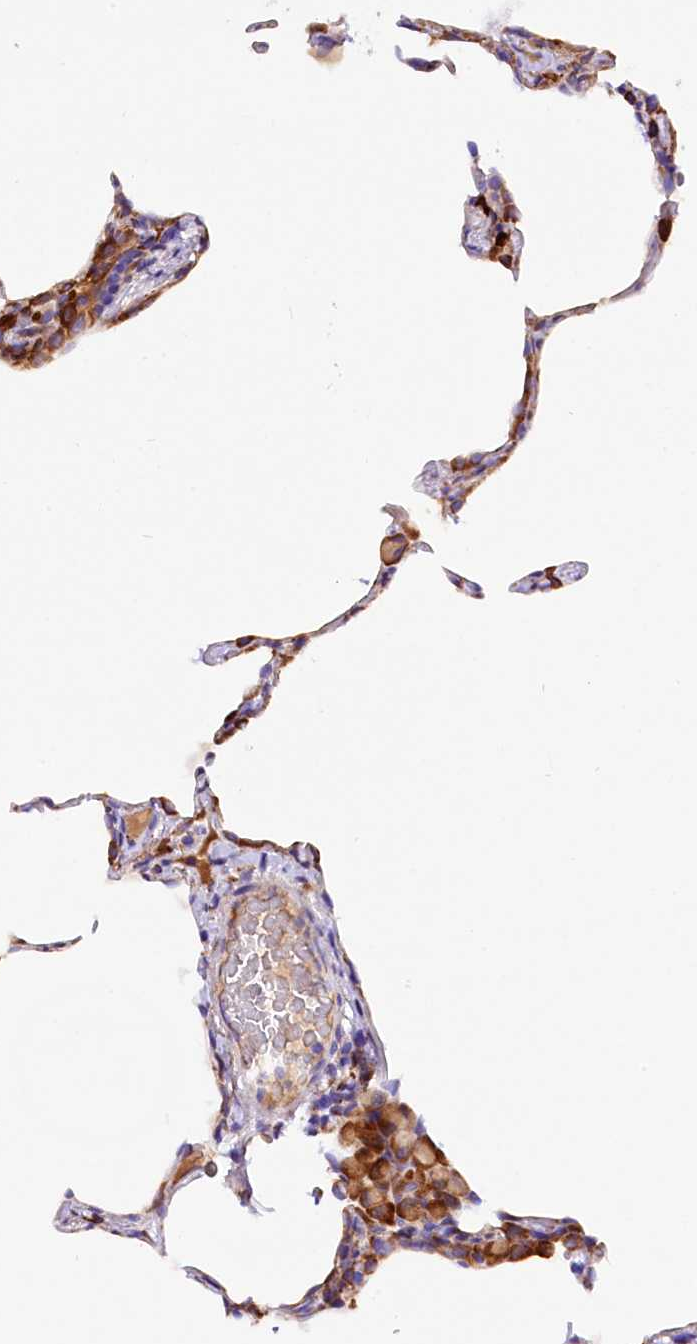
{"staining": {"intensity": "weak", "quantity": "<25%", "location": "cytoplasmic/membranous"}, "tissue": "lung", "cell_type": "Alveolar cells", "image_type": "normal", "snomed": [{"axis": "morphology", "description": "Normal tissue, NOS"}, {"axis": "topography", "description": "Lung"}], "caption": "Immunohistochemistry (IHC) photomicrograph of unremarkable human lung stained for a protein (brown), which exhibits no positivity in alveolar cells. Brightfield microscopy of immunohistochemistry stained with DAB (brown) and hematoxylin (blue), captured at high magnification.", "gene": "CMTR2", "patient": {"sex": "female", "age": 57}}